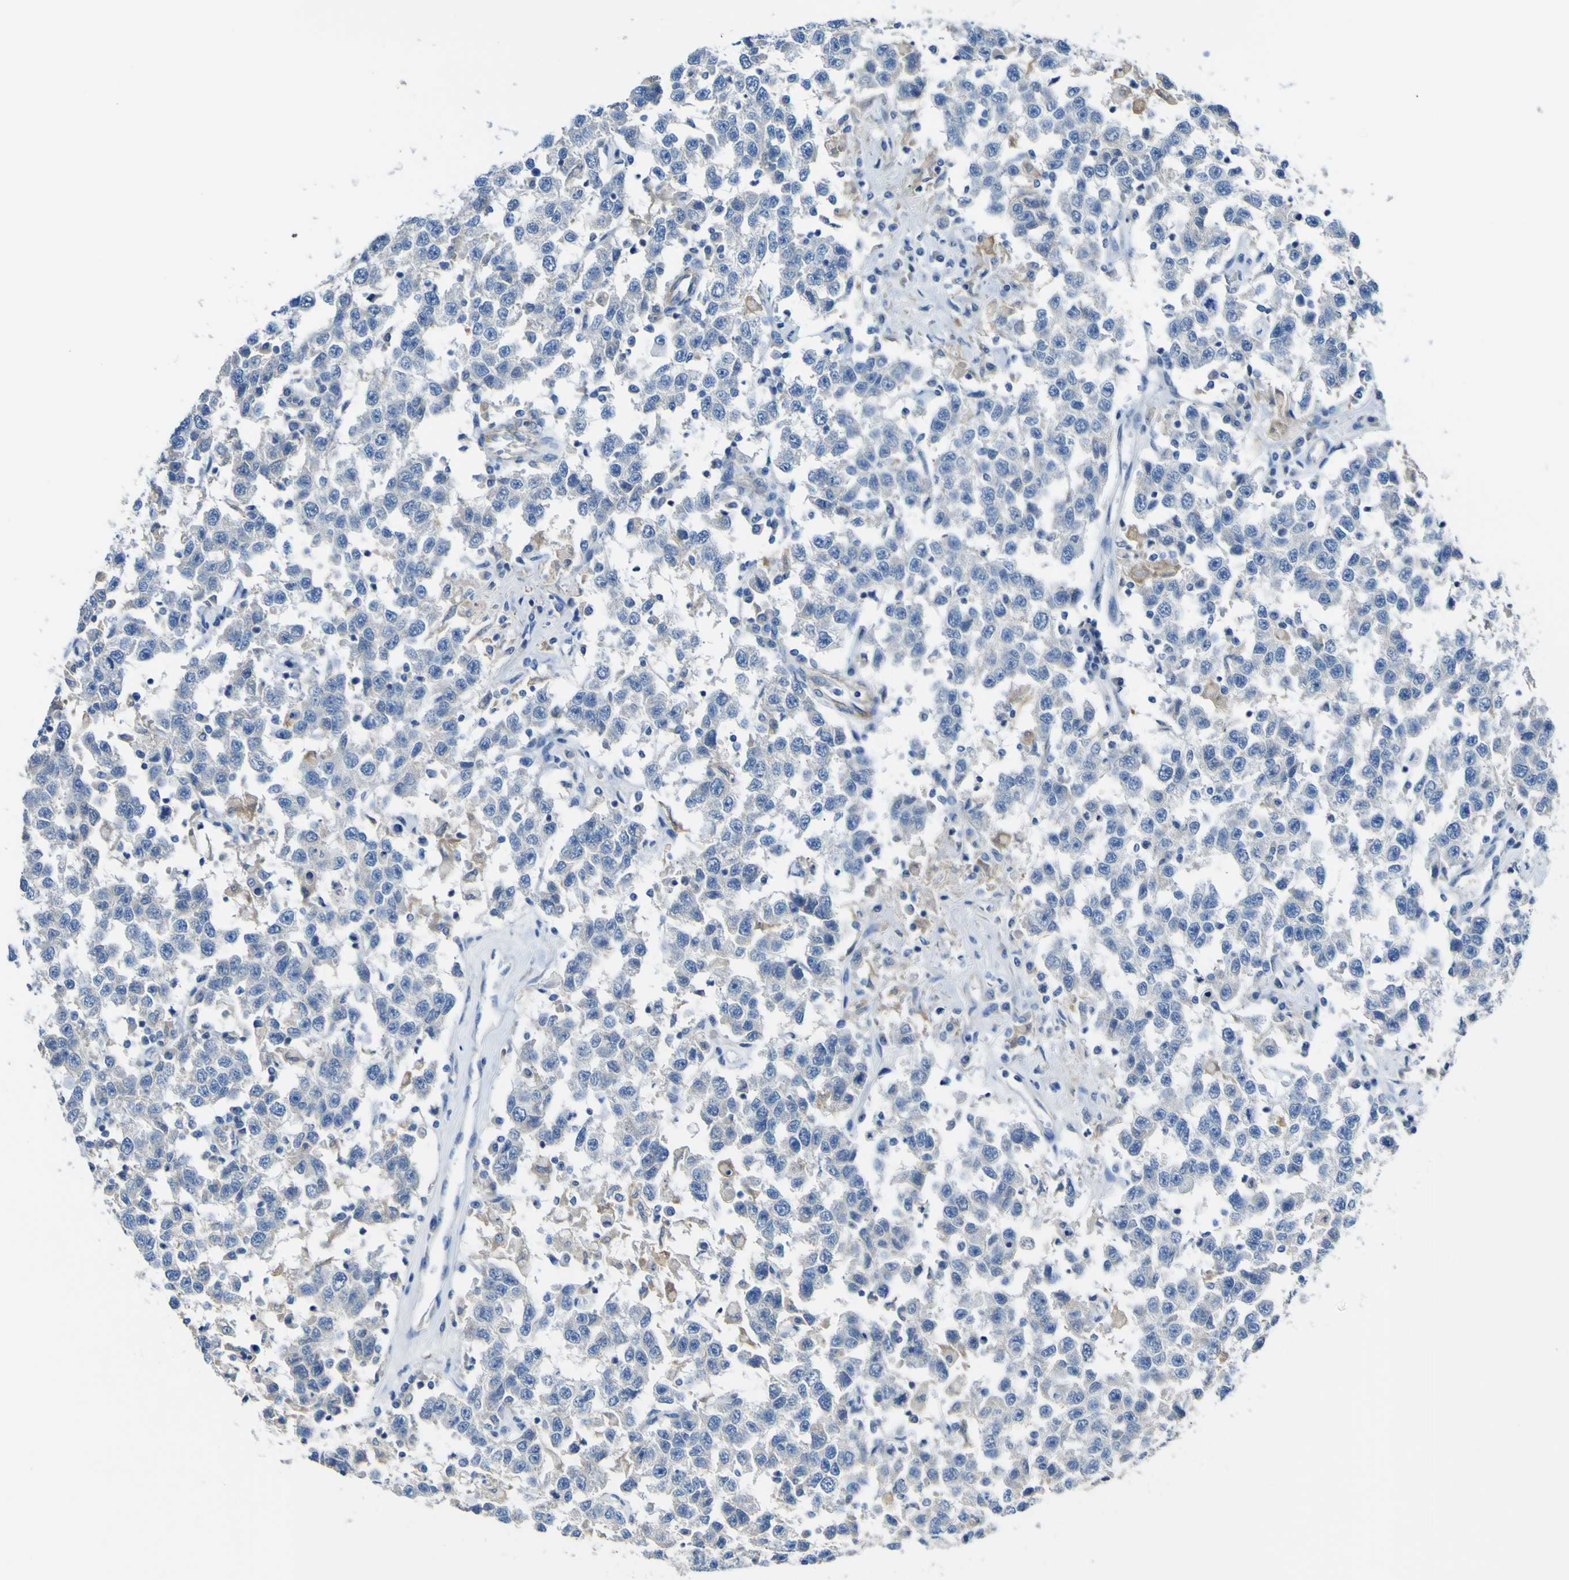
{"staining": {"intensity": "negative", "quantity": "none", "location": "none"}, "tissue": "testis cancer", "cell_type": "Tumor cells", "image_type": "cancer", "snomed": [{"axis": "morphology", "description": "Seminoma, NOS"}, {"axis": "topography", "description": "Testis"}], "caption": "Tumor cells are negative for protein expression in human seminoma (testis).", "gene": "ADGRA2", "patient": {"sex": "male", "age": 41}}